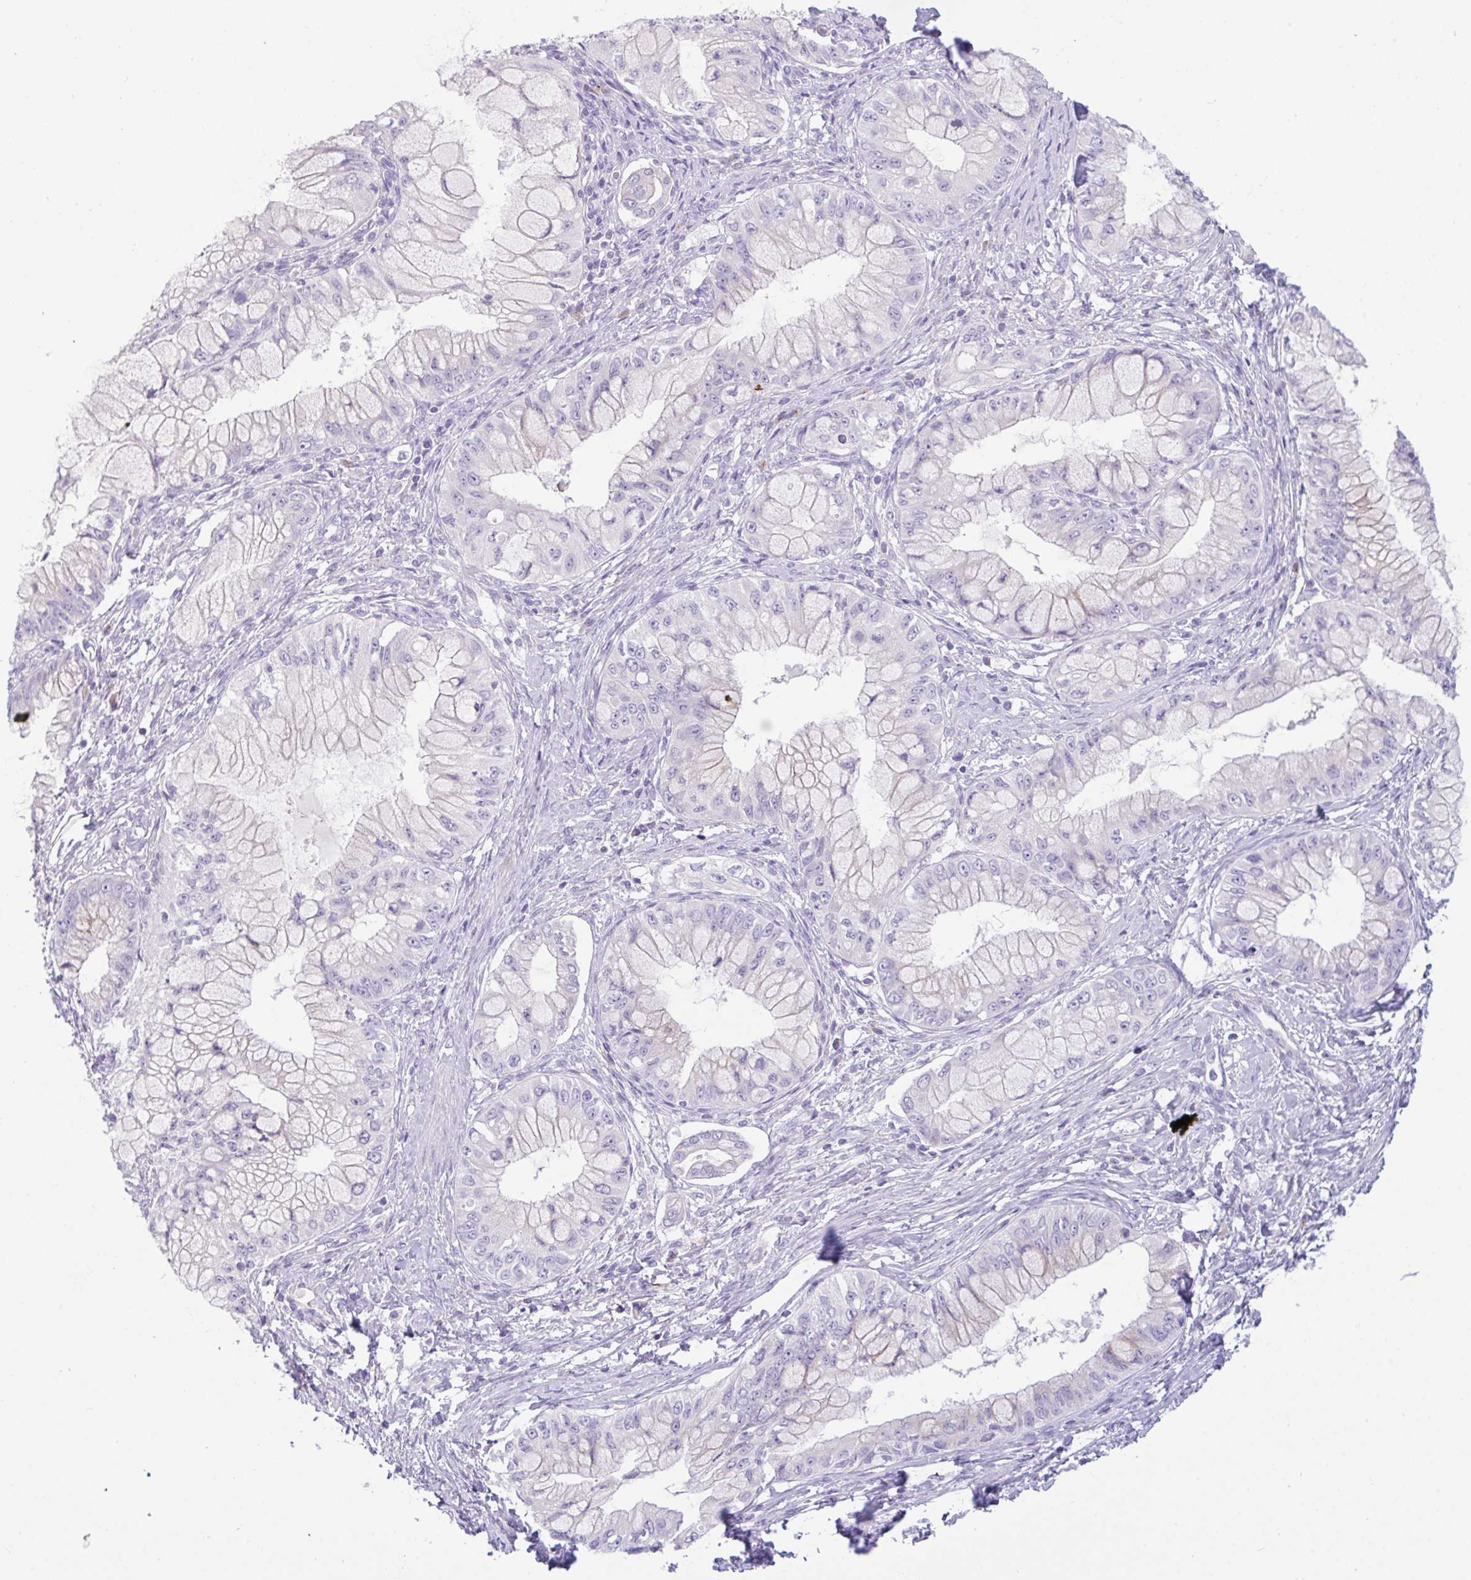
{"staining": {"intensity": "negative", "quantity": "none", "location": "none"}, "tissue": "pancreatic cancer", "cell_type": "Tumor cells", "image_type": "cancer", "snomed": [{"axis": "morphology", "description": "Adenocarcinoma, NOS"}, {"axis": "topography", "description": "Pancreas"}], "caption": "Histopathology image shows no protein staining in tumor cells of adenocarcinoma (pancreatic) tissue.", "gene": "FBXL20", "patient": {"sex": "male", "age": 48}}